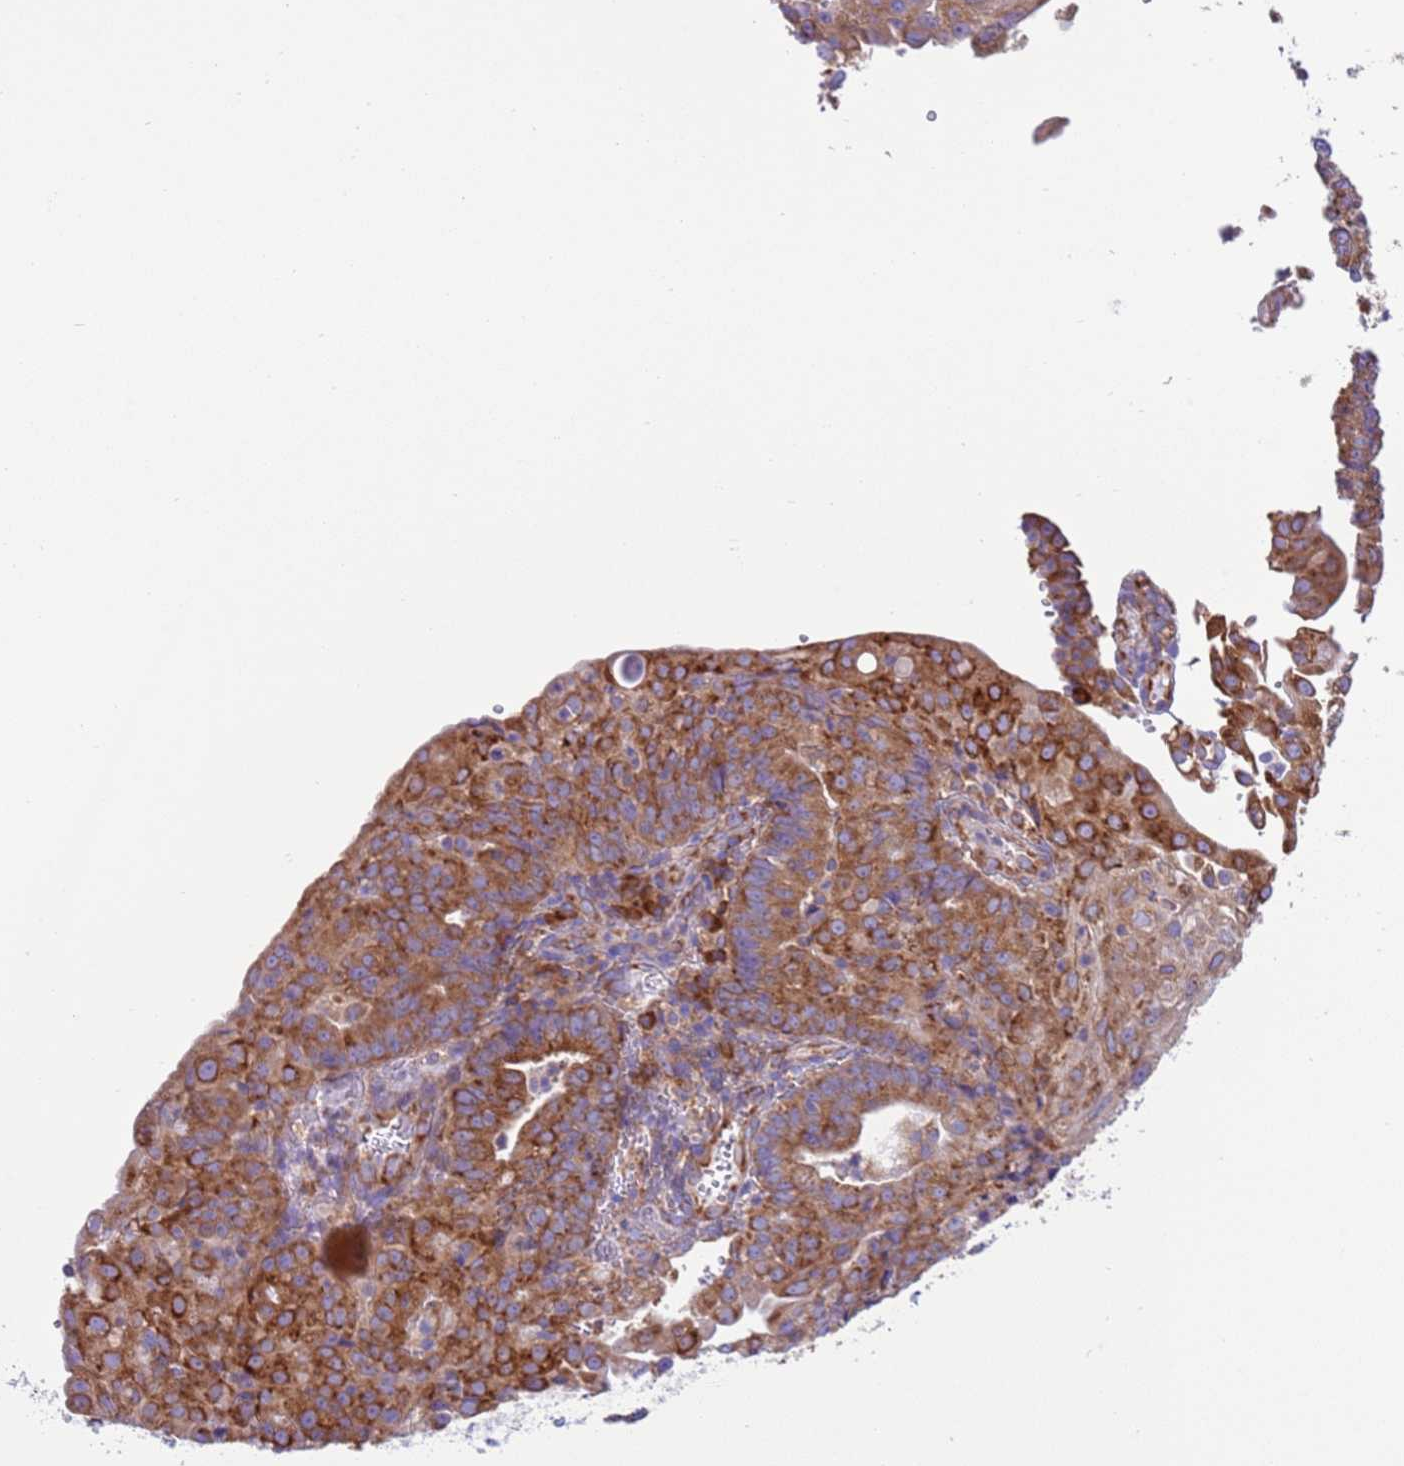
{"staining": {"intensity": "strong", "quantity": ">75%", "location": "cytoplasmic/membranous"}, "tissue": "endometrial cancer", "cell_type": "Tumor cells", "image_type": "cancer", "snomed": [{"axis": "morphology", "description": "Adenocarcinoma, NOS"}, {"axis": "topography", "description": "Endometrium"}], "caption": "Protein expression analysis of endometrial adenocarcinoma demonstrates strong cytoplasmic/membranous staining in about >75% of tumor cells.", "gene": "VARS1", "patient": {"sex": "female", "age": 56}}